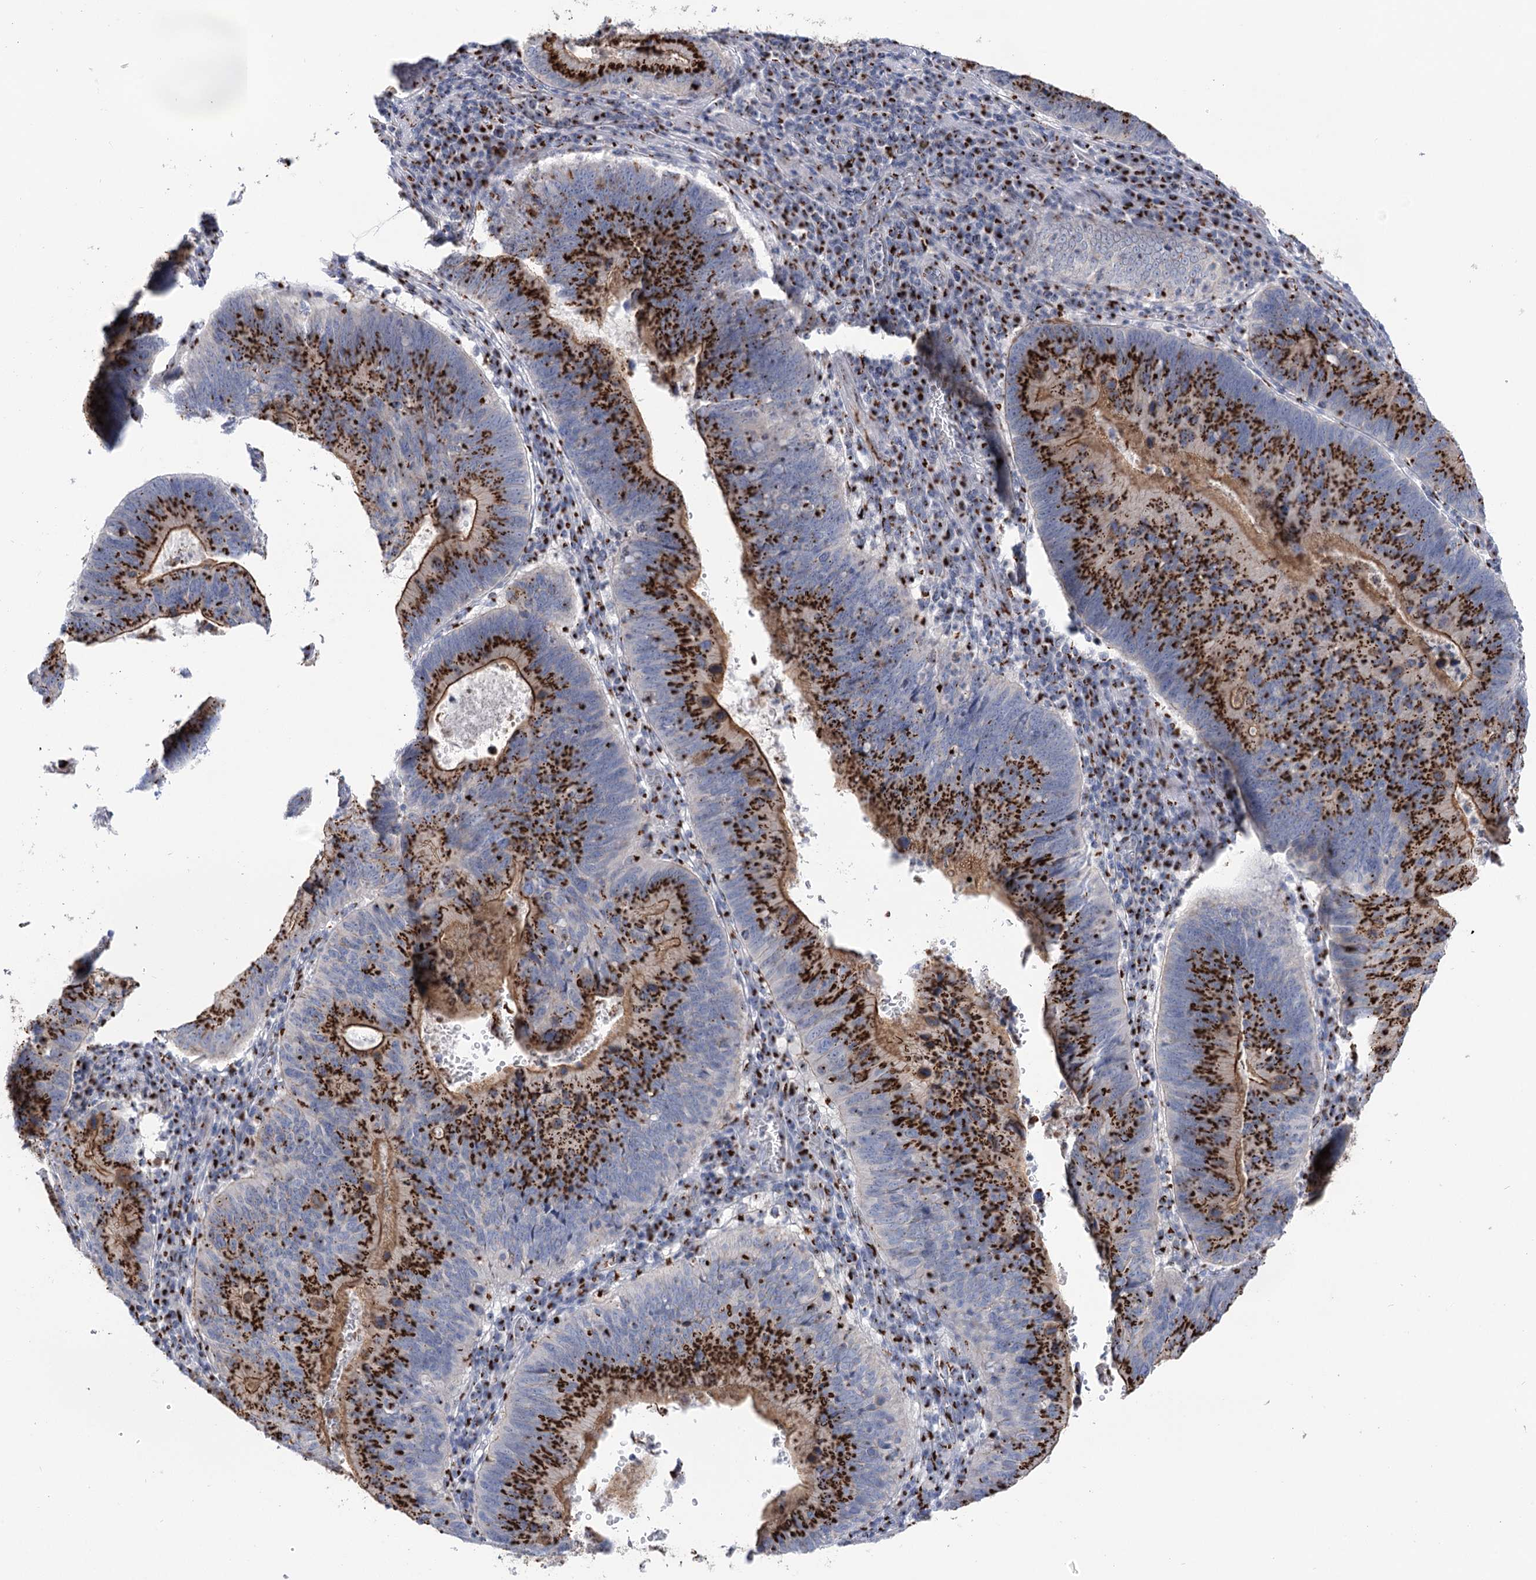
{"staining": {"intensity": "strong", "quantity": ">75%", "location": "cytoplasmic/membranous"}, "tissue": "stomach cancer", "cell_type": "Tumor cells", "image_type": "cancer", "snomed": [{"axis": "morphology", "description": "Adenocarcinoma, NOS"}, {"axis": "topography", "description": "Stomach"}], "caption": "Immunohistochemical staining of stomach adenocarcinoma demonstrates strong cytoplasmic/membranous protein positivity in approximately >75% of tumor cells. (brown staining indicates protein expression, while blue staining denotes nuclei).", "gene": "TMEM165", "patient": {"sex": "male", "age": 59}}